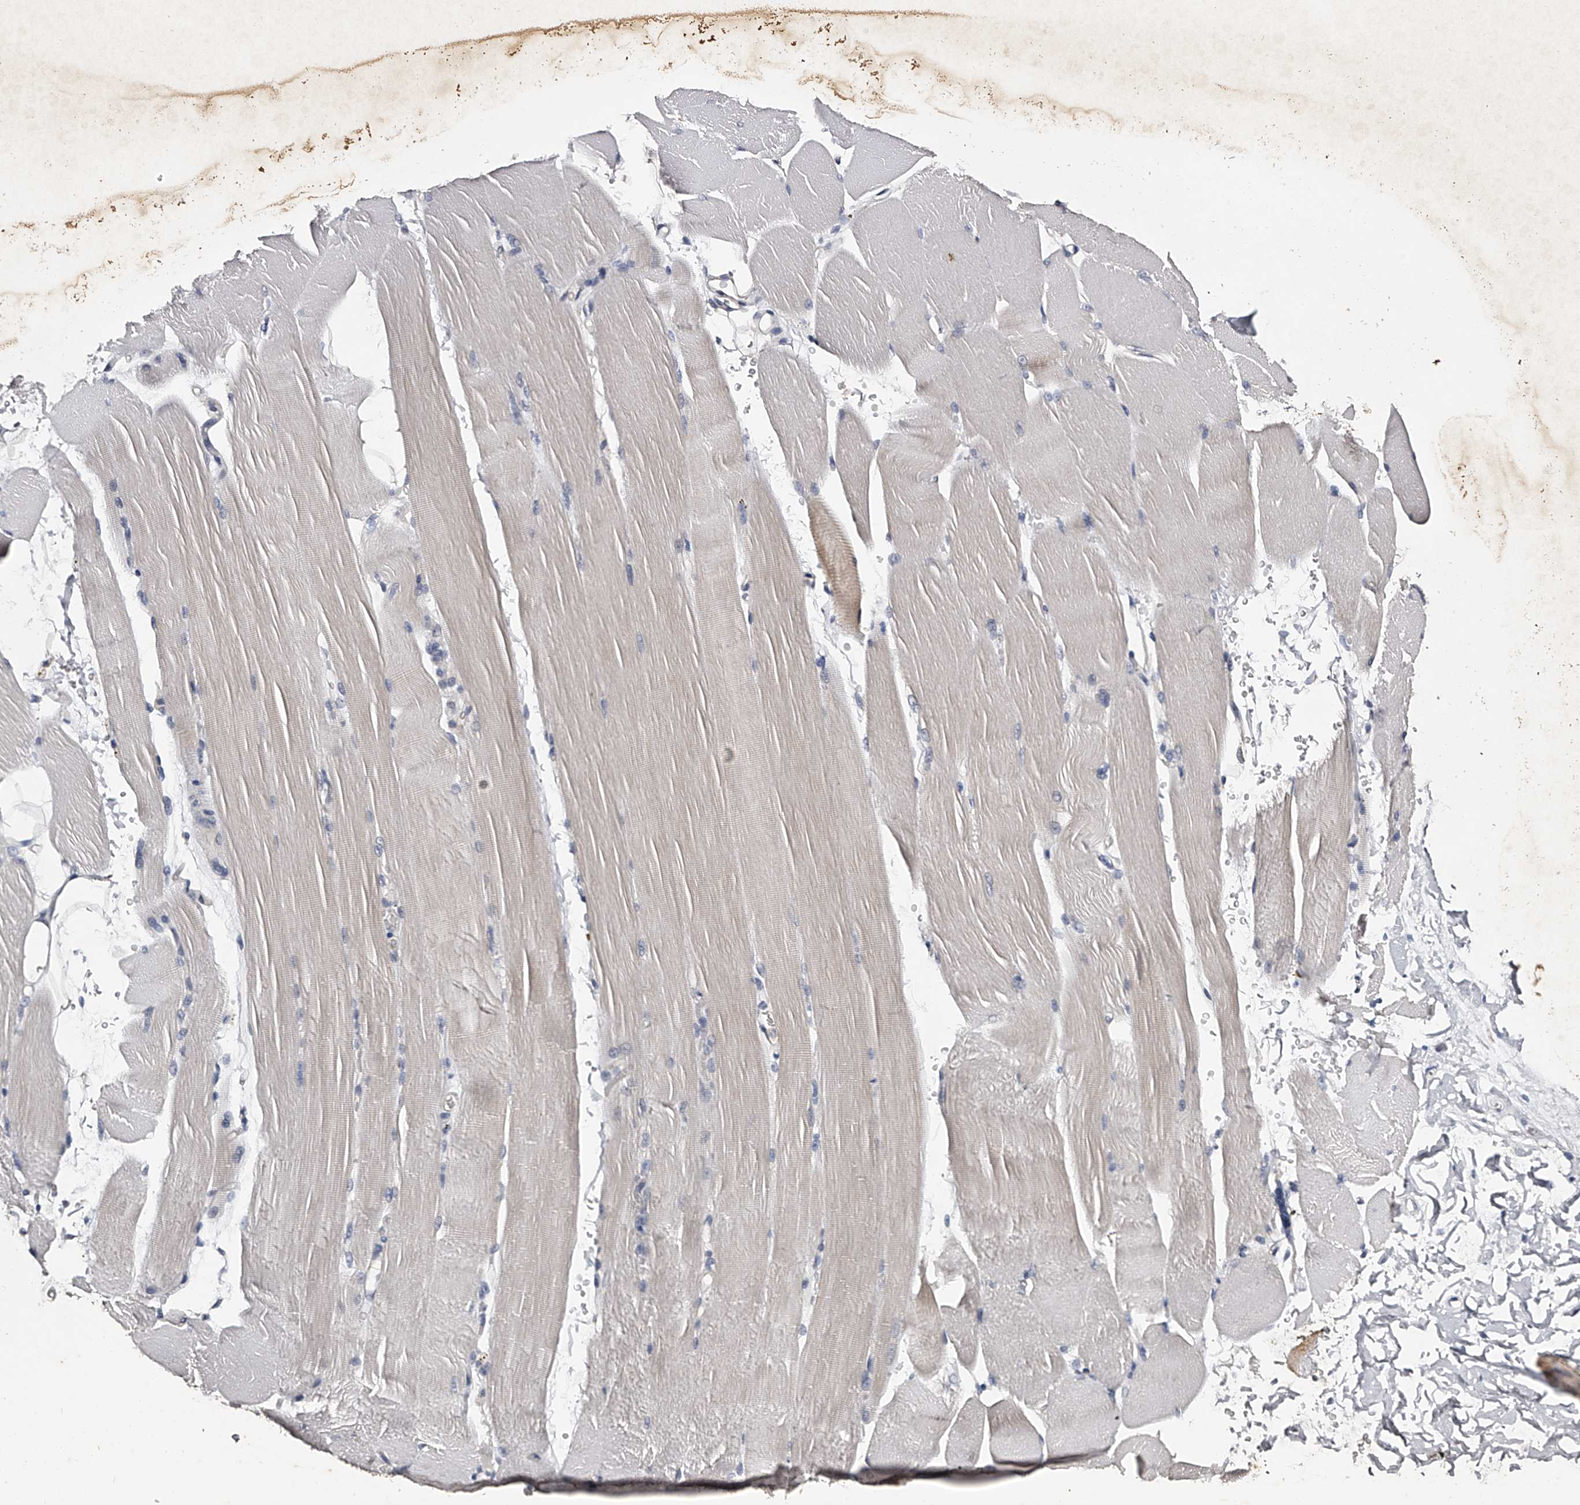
{"staining": {"intensity": "negative", "quantity": "none", "location": "none"}, "tissue": "skeletal muscle", "cell_type": "Myocytes", "image_type": "normal", "snomed": [{"axis": "morphology", "description": "Normal tissue, NOS"}, {"axis": "topography", "description": "Skeletal muscle"}, {"axis": "topography", "description": "Parathyroid gland"}], "caption": "Myocytes are negative for brown protein staining in benign skeletal muscle. (DAB (3,3'-diaminobenzidine) immunohistochemistry, high magnification).", "gene": "MDN1", "patient": {"sex": "female", "age": 37}}